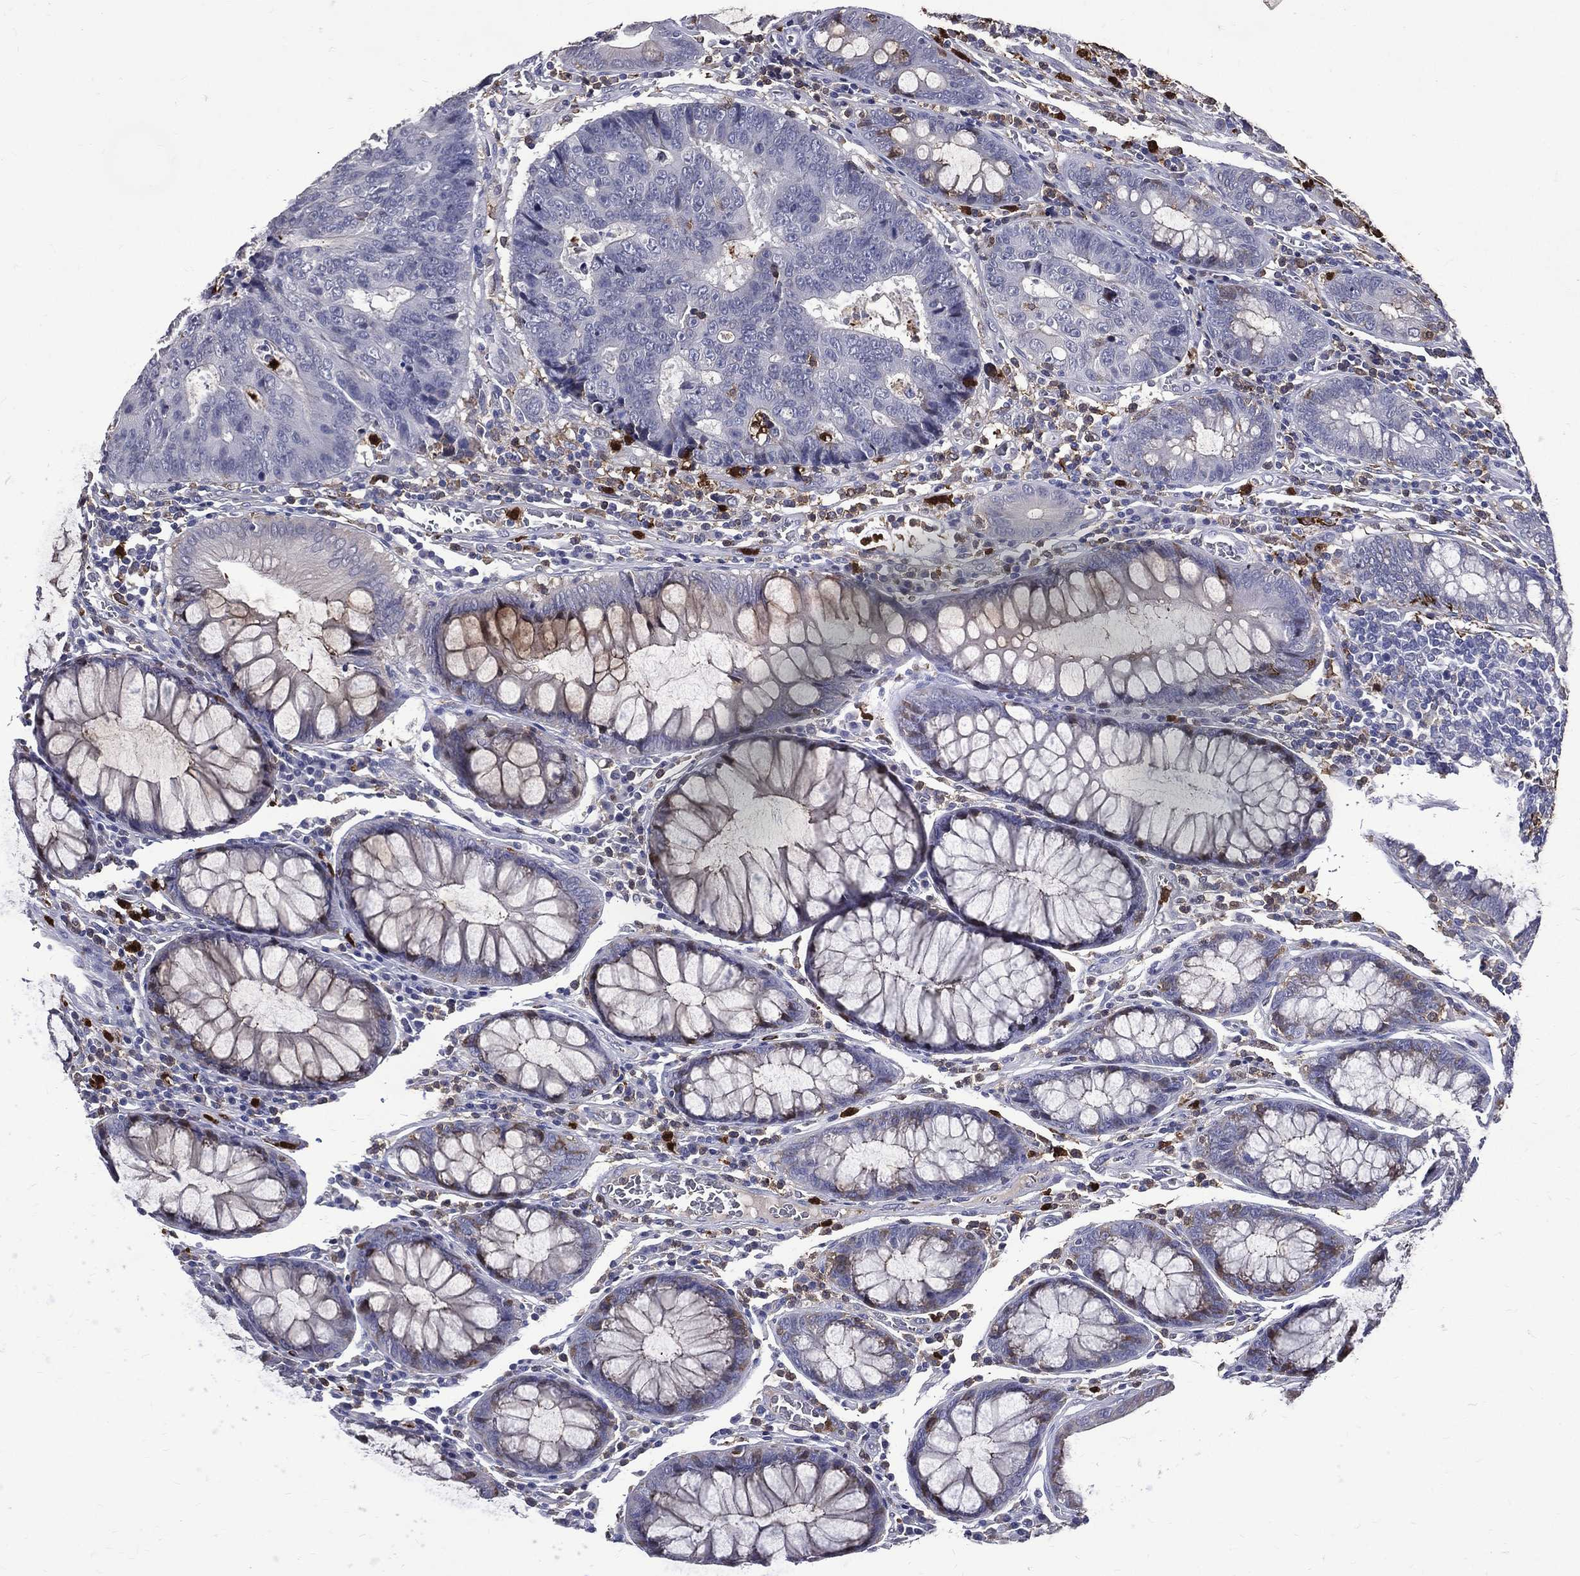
{"staining": {"intensity": "negative", "quantity": "none", "location": "none"}, "tissue": "colorectal cancer", "cell_type": "Tumor cells", "image_type": "cancer", "snomed": [{"axis": "morphology", "description": "Adenocarcinoma, NOS"}, {"axis": "topography", "description": "Colon"}], "caption": "DAB immunohistochemical staining of human colorectal cancer shows no significant staining in tumor cells.", "gene": "GPR171", "patient": {"sex": "female", "age": 48}}